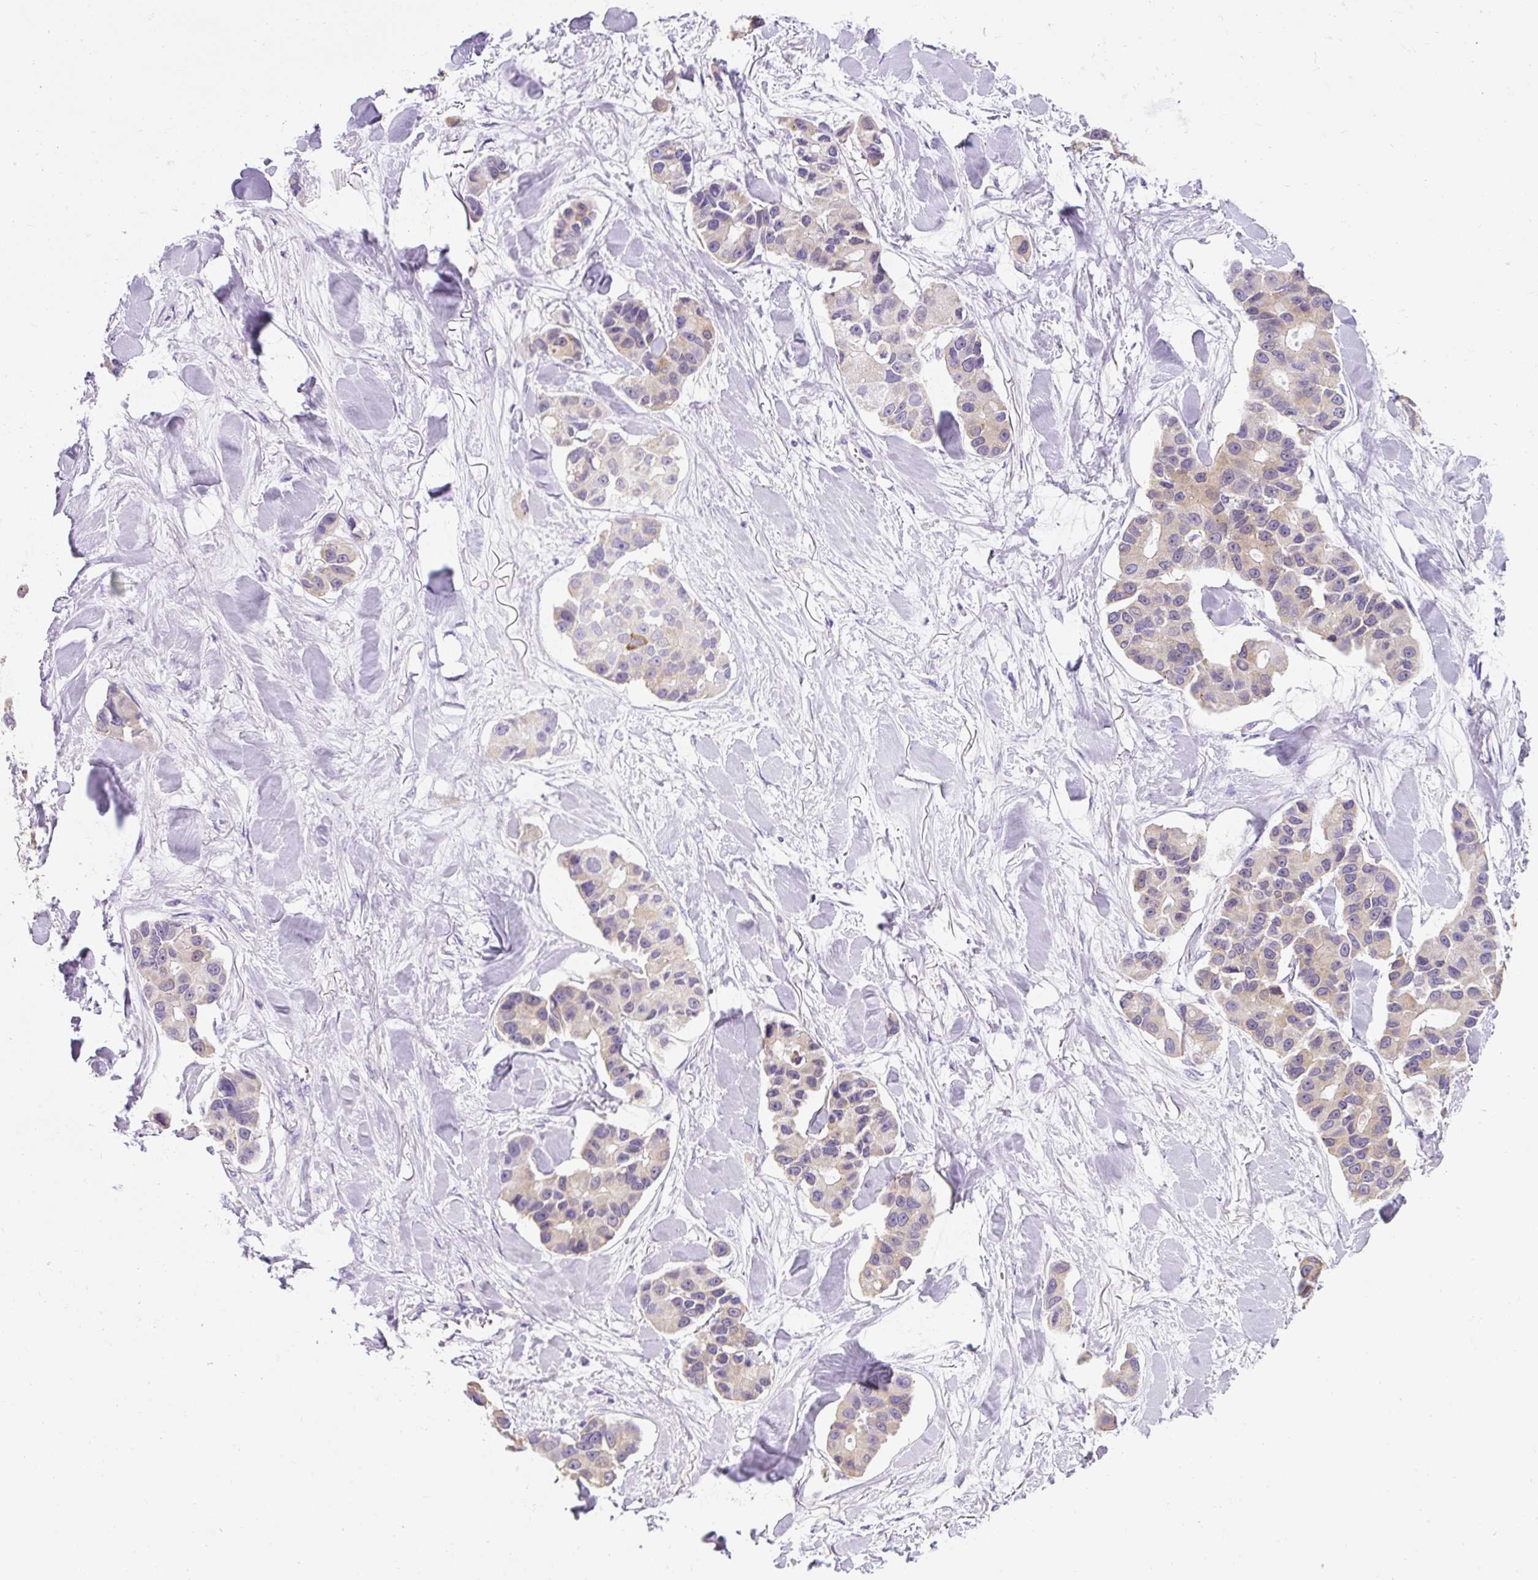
{"staining": {"intensity": "weak", "quantity": "<25%", "location": "cytoplasmic/membranous"}, "tissue": "lung cancer", "cell_type": "Tumor cells", "image_type": "cancer", "snomed": [{"axis": "morphology", "description": "Adenocarcinoma, NOS"}, {"axis": "topography", "description": "Lung"}], "caption": "A histopathology image of lung cancer (adenocarcinoma) stained for a protein exhibits no brown staining in tumor cells. Brightfield microscopy of IHC stained with DAB (brown) and hematoxylin (blue), captured at high magnification.", "gene": "C2CD4C", "patient": {"sex": "female", "age": 54}}